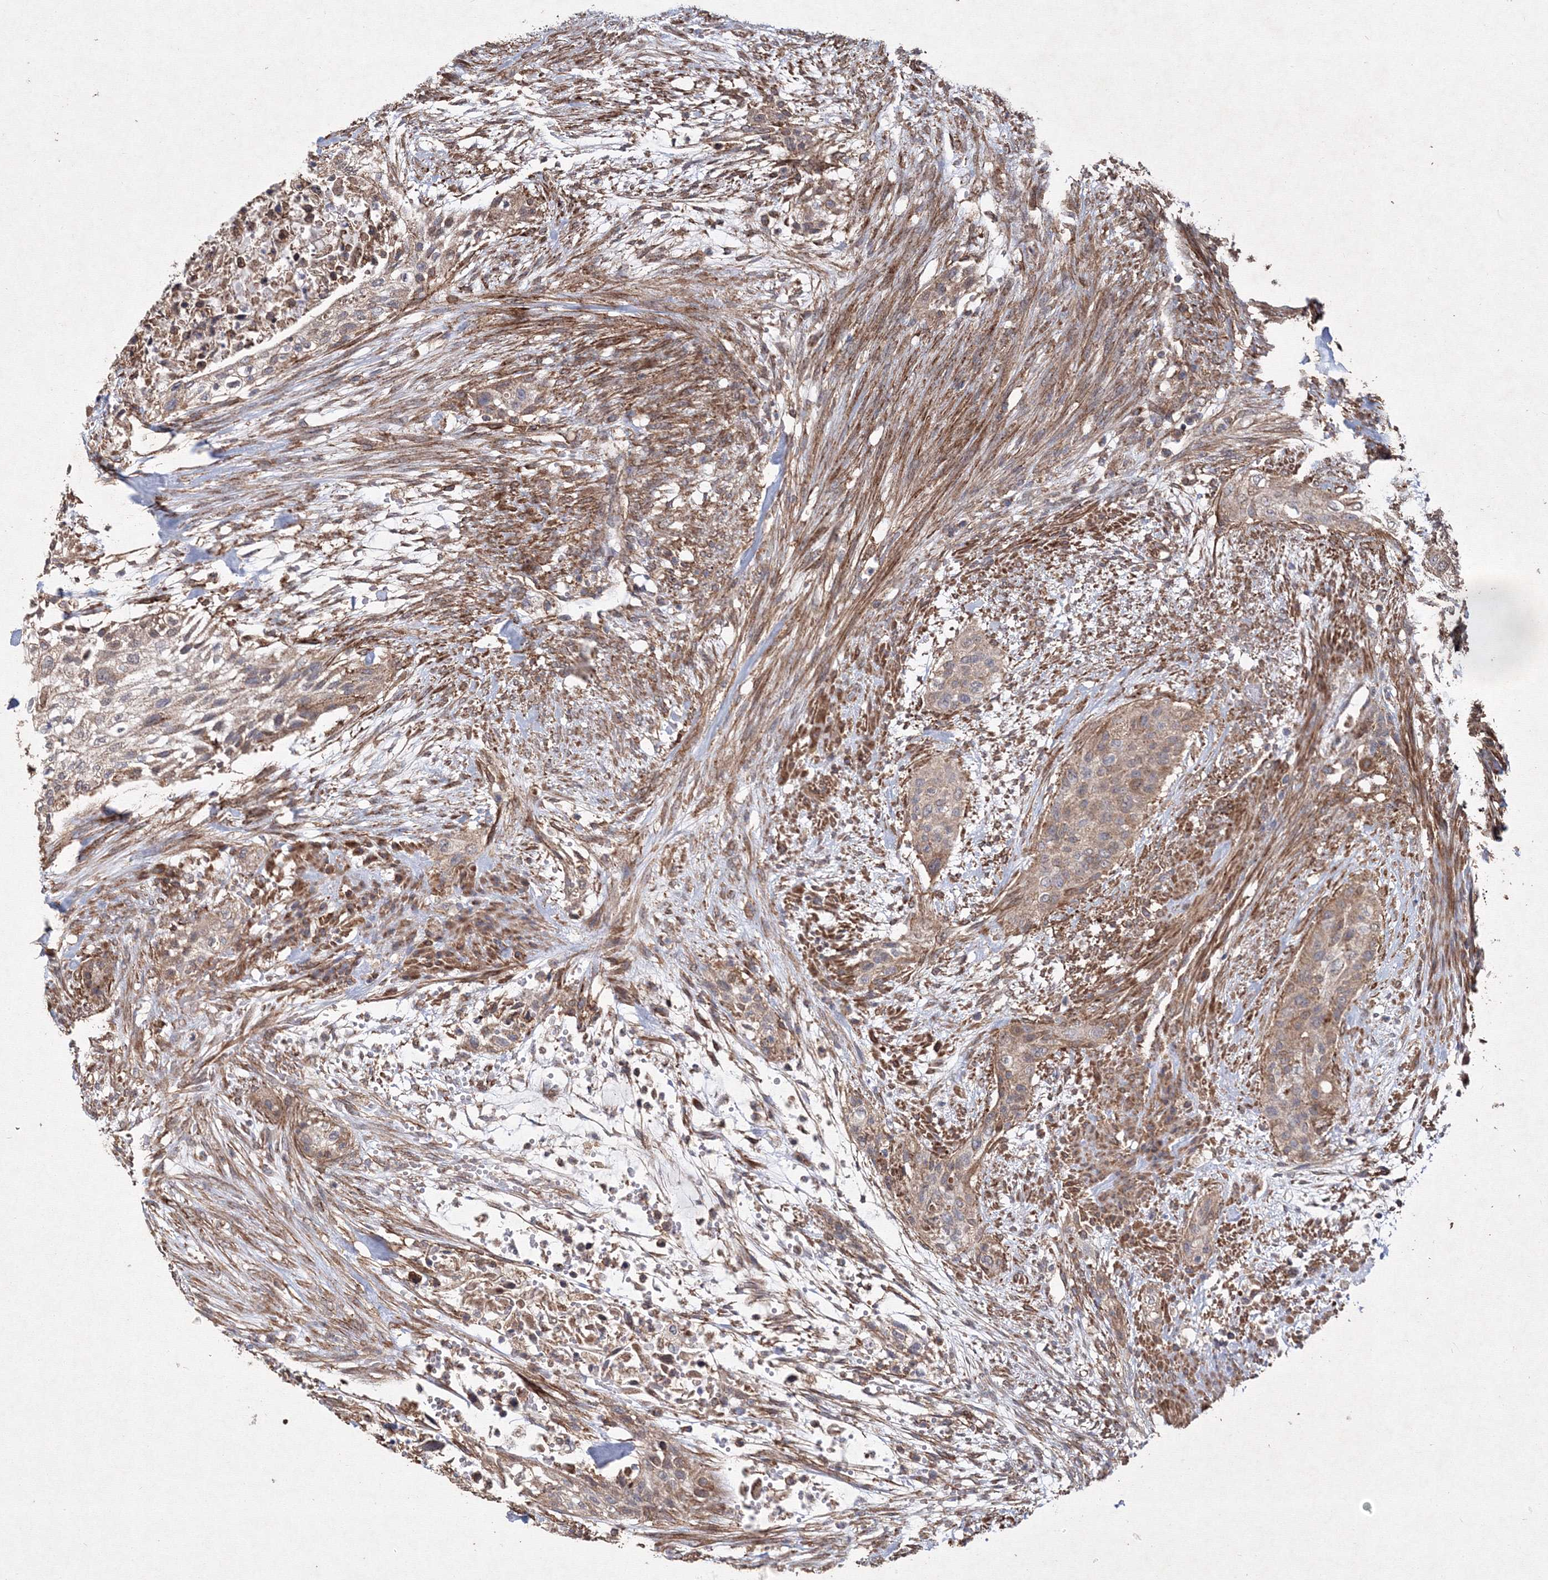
{"staining": {"intensity": "weak", "quantity": ">75%", "location": "cytoplasmic/membranous"}, "tissue": "urothelial cancer", "cell_type": "Tumor cells", "image_type": "cancer", "snomed": [{"axis": "morphology", "description": "Urothelial carcinoma, High grade"}, {"axis": "topography", "description": "Urinary bladder"}], "caption": "Immunohistochemistry (IHC) histopathology image of urothelial cancer stained for a protein (brown), which demonstrates low levels of weak cytoplasmic/membranous positivity in about >75% of tumor cells.", "gene": "TMEM139", "patient": {"sex": "male", "age": 35}}